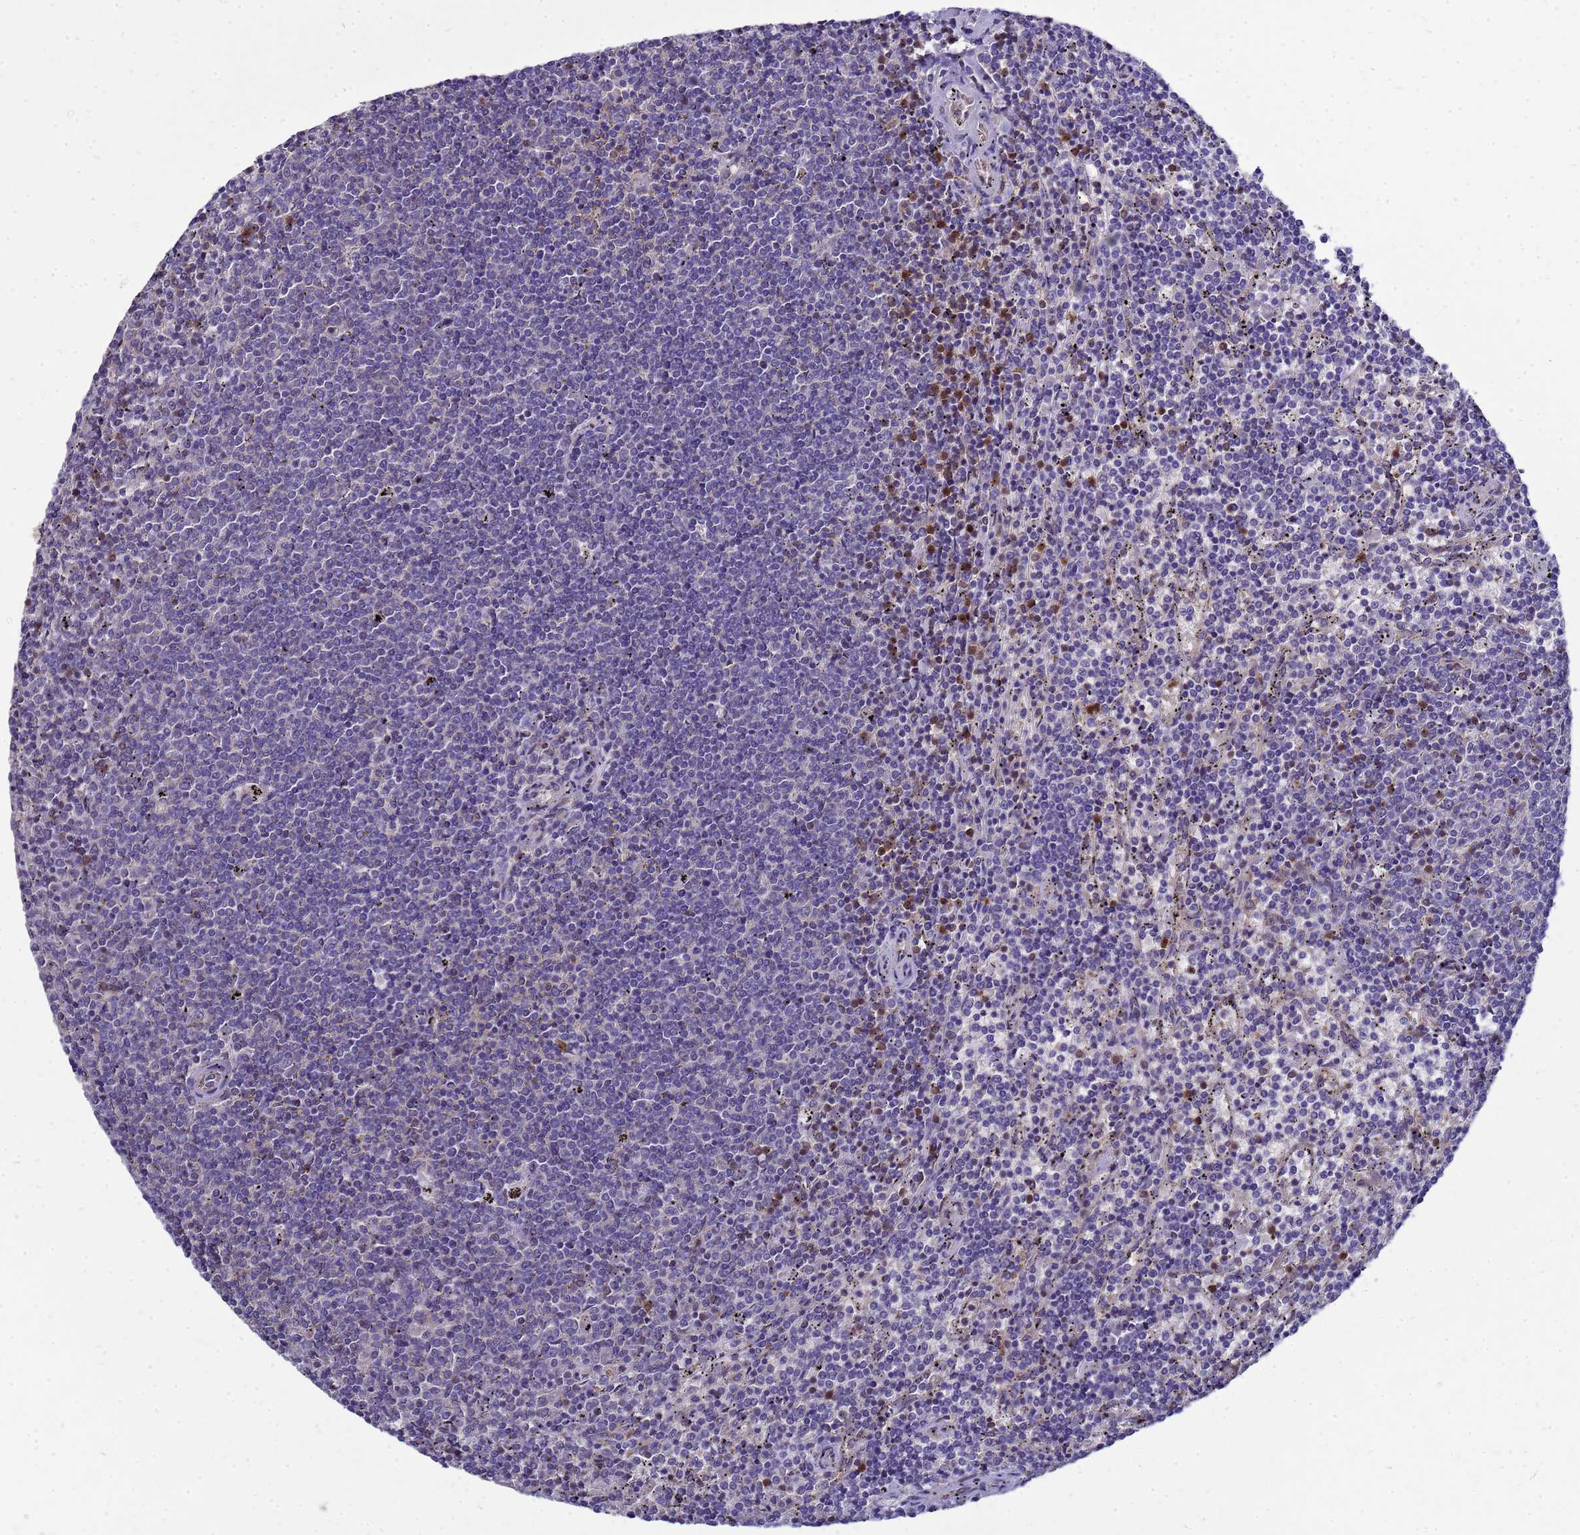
{"staining": {"intensity": "negative", "quantity": "none", "location": "none"}, "tissue": "lymphoma", "cell_type": "Tumor cells", "image_type": "cancer", "snomed": [{"axis": "morphology", "description": "Malignant lymphoma, non-Hodgkin's type, Low grade"}, {"axis": "topography", "description": "Spleen"}], "caption": "Lymphoma was stained to show a protein in brown. There is no significant expression in tumor cells. The staining is performed using DAB brown chromogen with nuclei counter-stained in using hematoxylin.", "gene": "EIF4EBP3", "patient": {"sex": "female", "age": 50}}